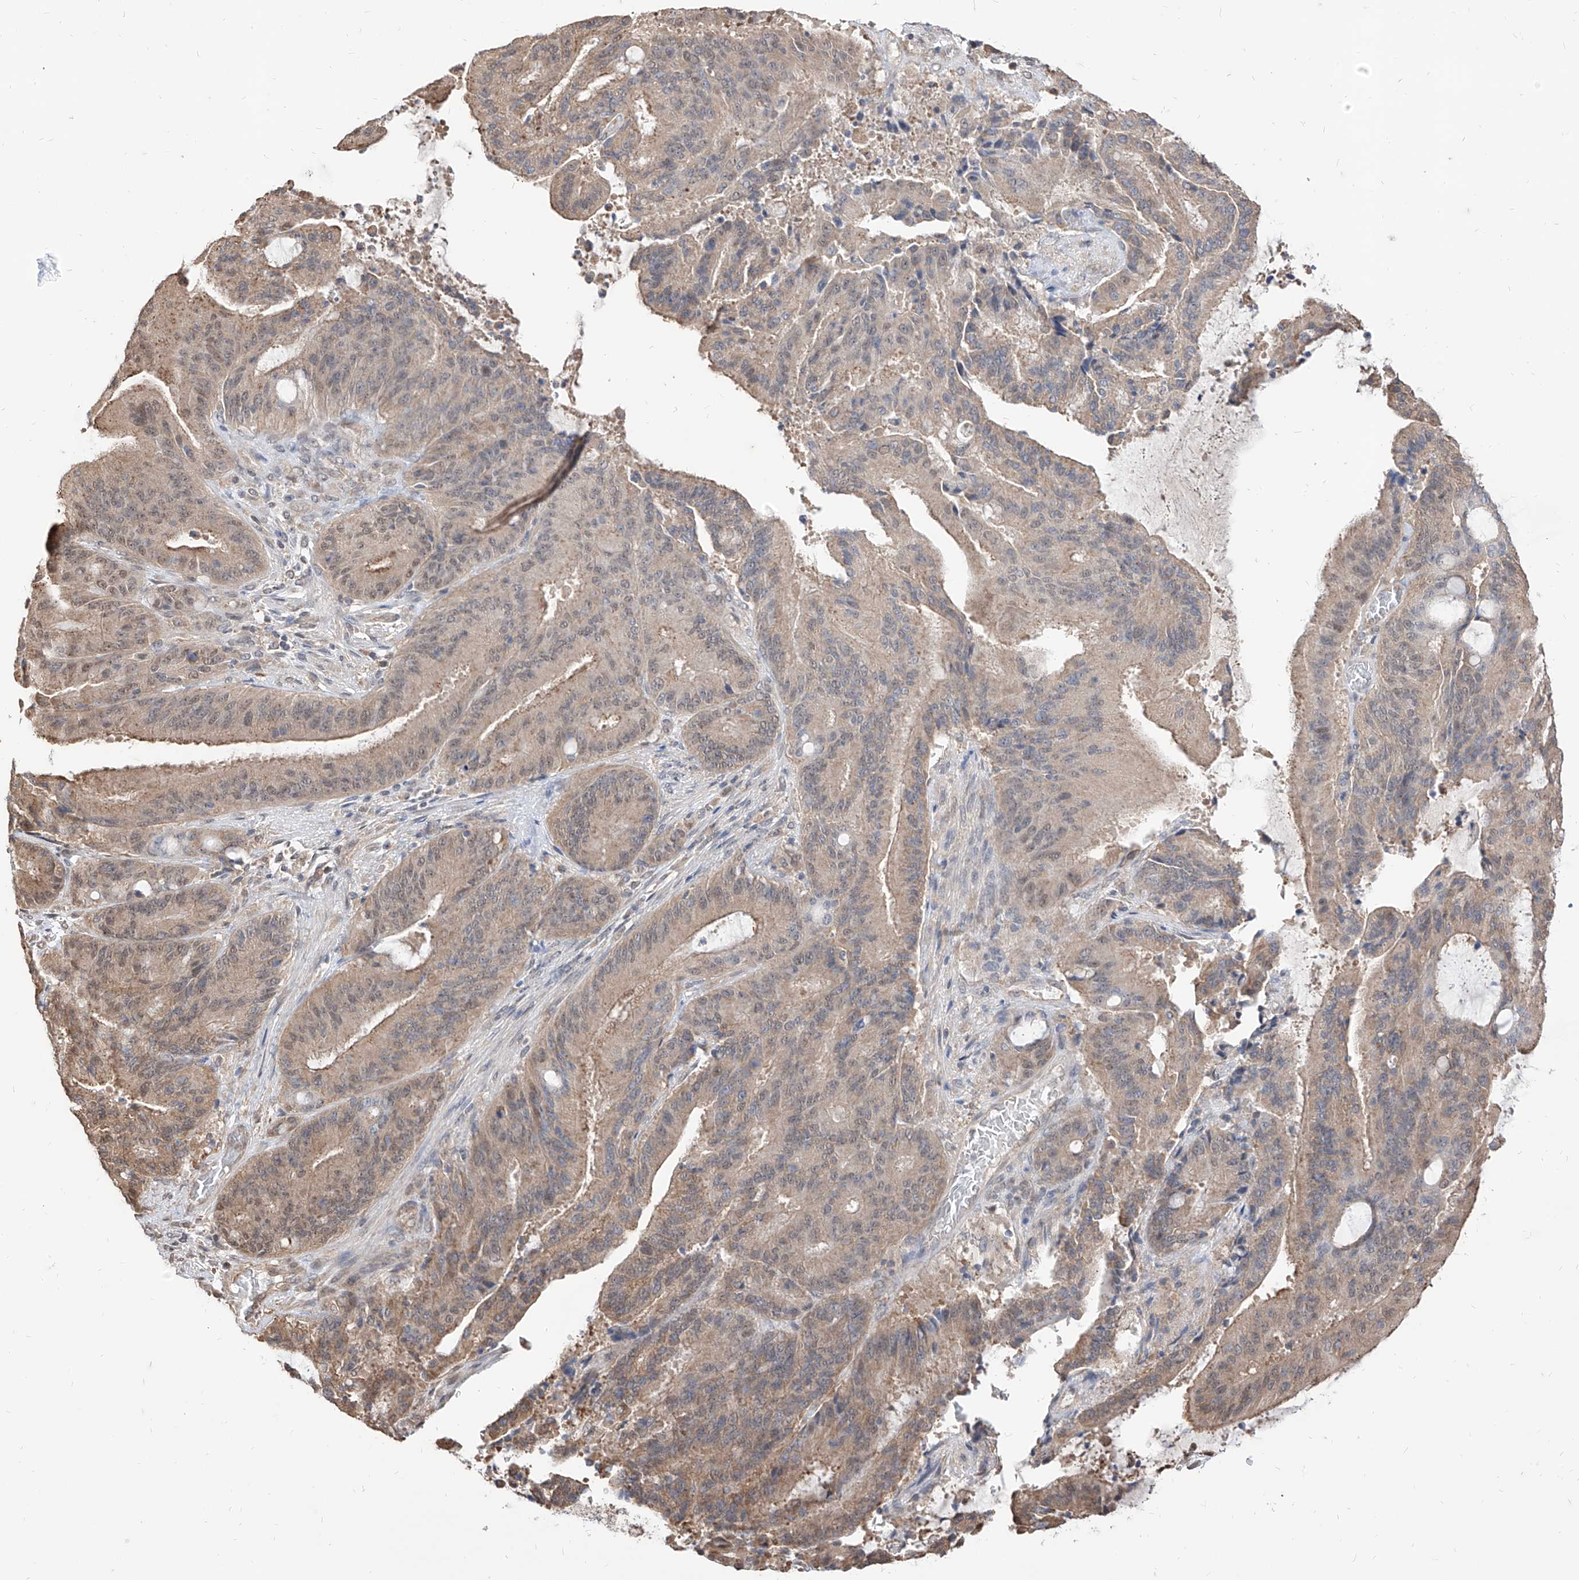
{"staining": {"intensity": "weak", "quantity": "25%-75%", "location": "cytoplasmic/membranous"}, "tissue": "liver cancer", "cell_type": "Tumor cells", "image_type": "cancer", "snomed": [{"axis": "morphology", "description": "Normal tissue, NOS"}, {"axis": "morphology", "description": "Cholangiocarcinoma"}, {"axis": "topography", "description": "Liver"}, {"axis": "topography", "description": "Peripheral nerve tissue"}], "caption": "Tumor cells exhibit low levels of weak cytoplasmic/membranous staining in about 25%-75% of cells in human liver cancer (cholangiocarcinoma). (IHC, brightfield microscopy, high magnification).", "gene": "C8orf82", "patient": {"sex": "female", "age": 73}}